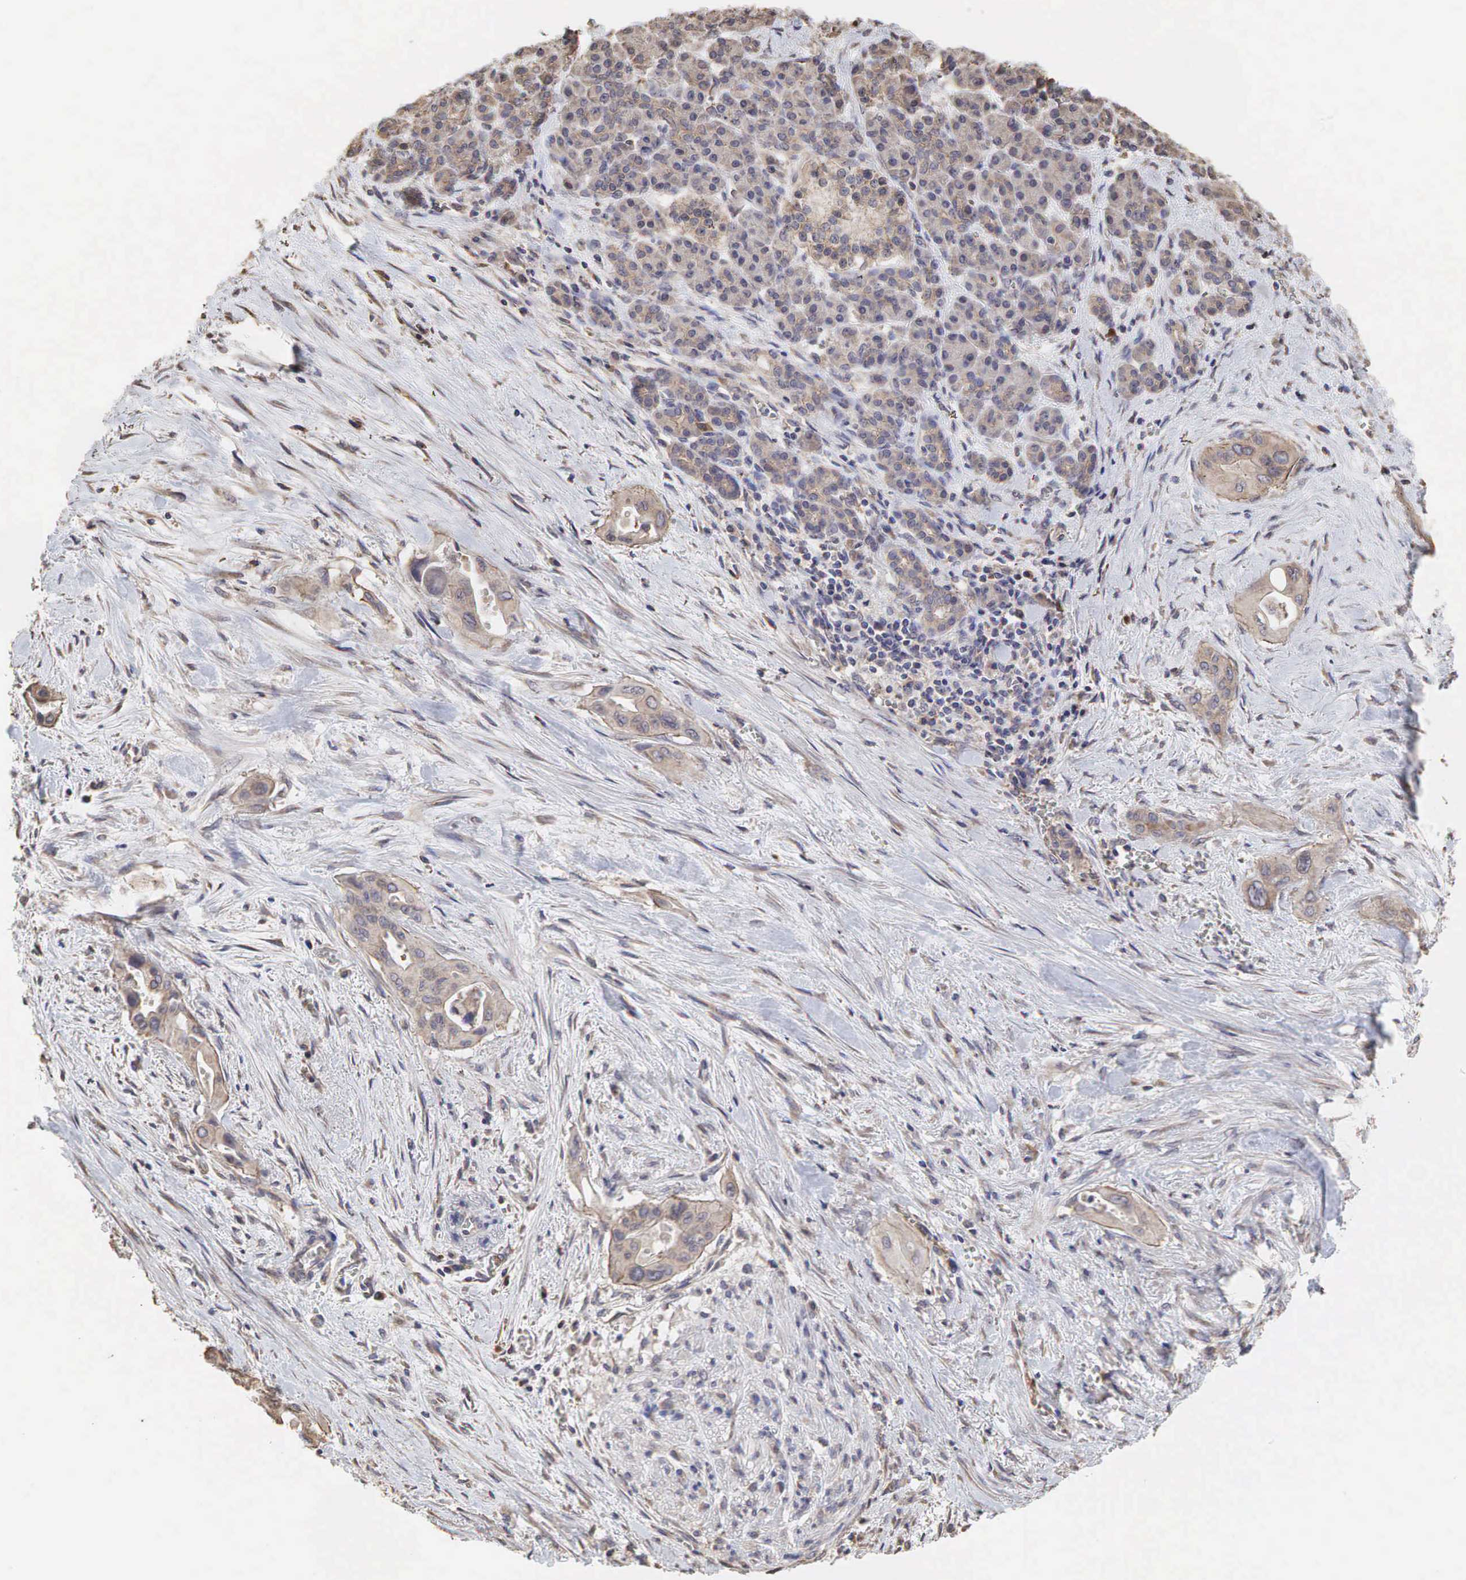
{"staining": {"intensity": "weak", "quantity": ">75%", "location": "cytoplasmic/membranous"}, "tissue": "pancreatic cancer", "cell_type": "Tumor cells", "image_type": "cancer", "snomed": [{"axis": "morphology", "description": "Adenocarcinoma, NOS"}, {"axis": "topography", "description": "Pancreas"}], "caption": "This micrograph reveals immunohistochemistry (IHC) staining of human pancreatic adenocarcinoma, with low weak cytoplasmic/membranous staining in approximately >75% of tumor cells.", "gene": "PABPC5", "patient": {"sex": "male", "age": 77}}